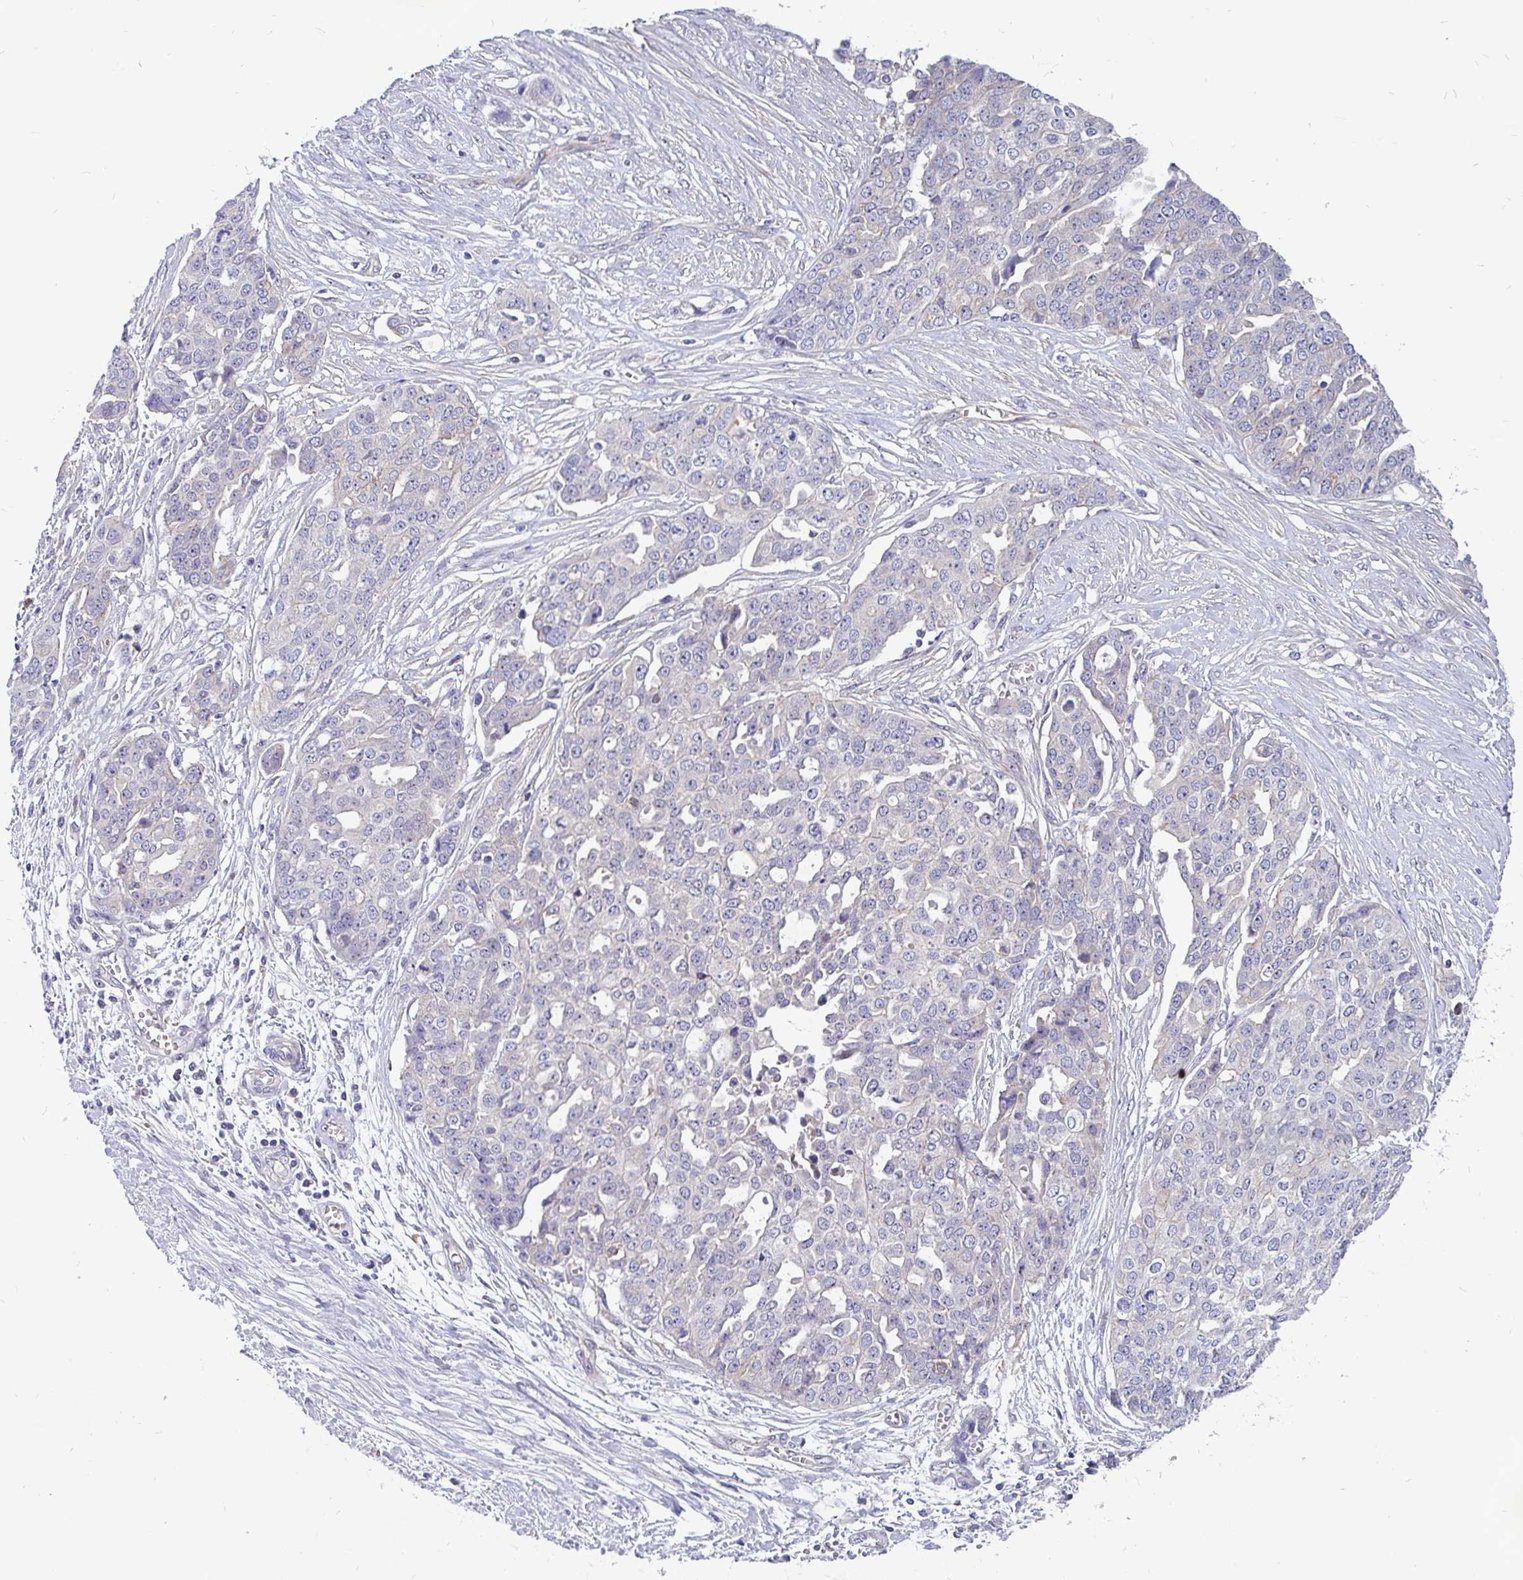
{"staining": {"intensity": "moderate", "quantity": "<25%", "location": "cytoplasmic/membranous"}, "tissue": "ovarian cancer", "cell_type": "Tumor cells", "image_type": "cancer", "snomed": [{"axis": "morphology", "description": "Cystadenocarcinoma, serous, NOS"}, {"axis": "topography", "description": "Soft tissue"}, {"axis": "topography", "description": "Ovary"}], "caption": "Human serous cystadenocarcinoma (ovarian) stained with a brown dye reveals moderate cytoplasmic/membranous positive positivity in about <25% of tumor cells.", "gene": "LRRC26", "patient": {"sex": "female", "age": 57}}